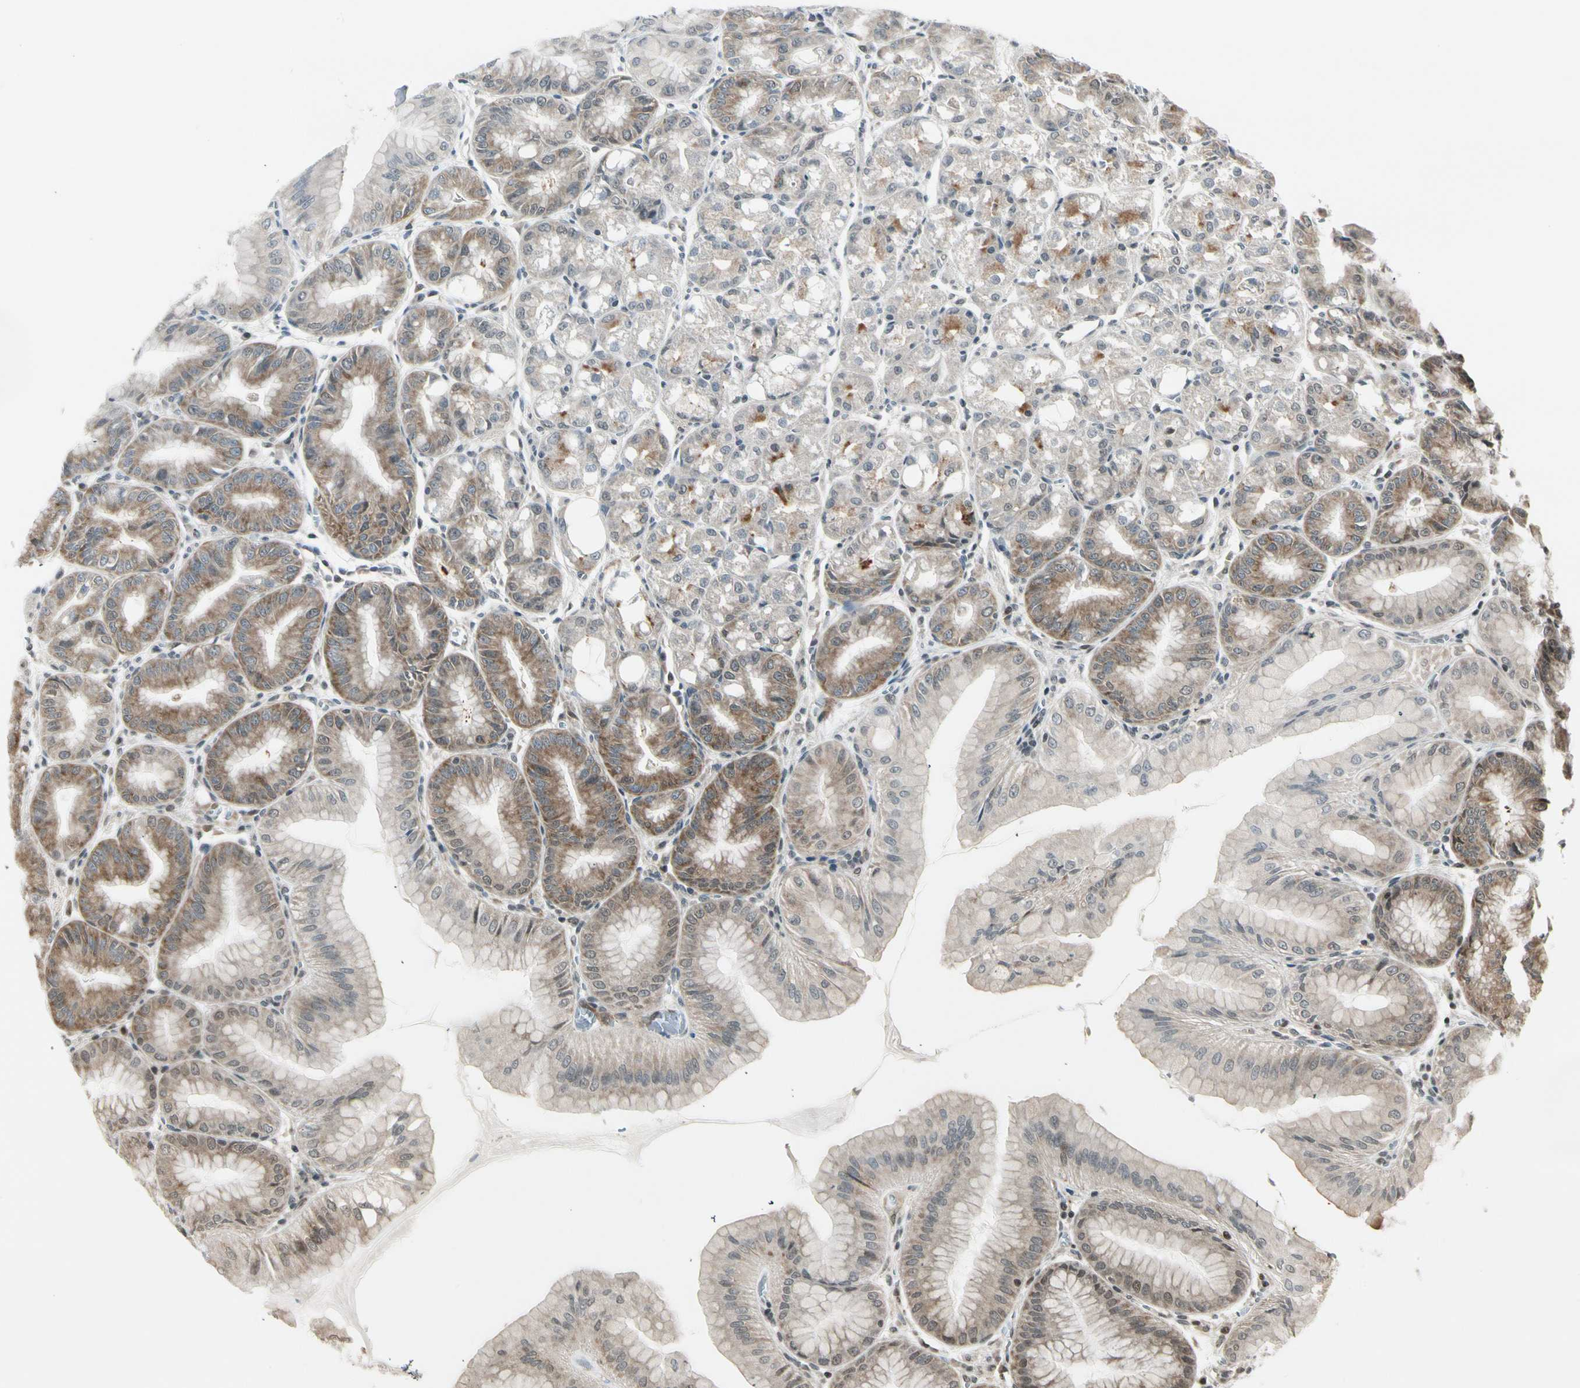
{"staining": {"intensity": "moderate", "quantity": "25%-75%", "location": "cytoplasmic/membranous,nuclear"}, "tissue": "stomach", "cell_type": "Glandular cells", "image_type": "normal", "snomed": [{"axis": "morphology", "description": "Normal tissue, NOS"}, {"axis": "topography", "description": "Stomach, lower"}], "caption": "Moderate cytoplasmic/membranous,nuclear protein positivity is identified in approximately 25%-75% of glandular cells in stomach. (Stains: DAB in brown, nuclei in blue, Microscopy: brightfield microscopy at high magnification).", "gene": "SMN2", "patient": {"sex": "male", "age": 71}}